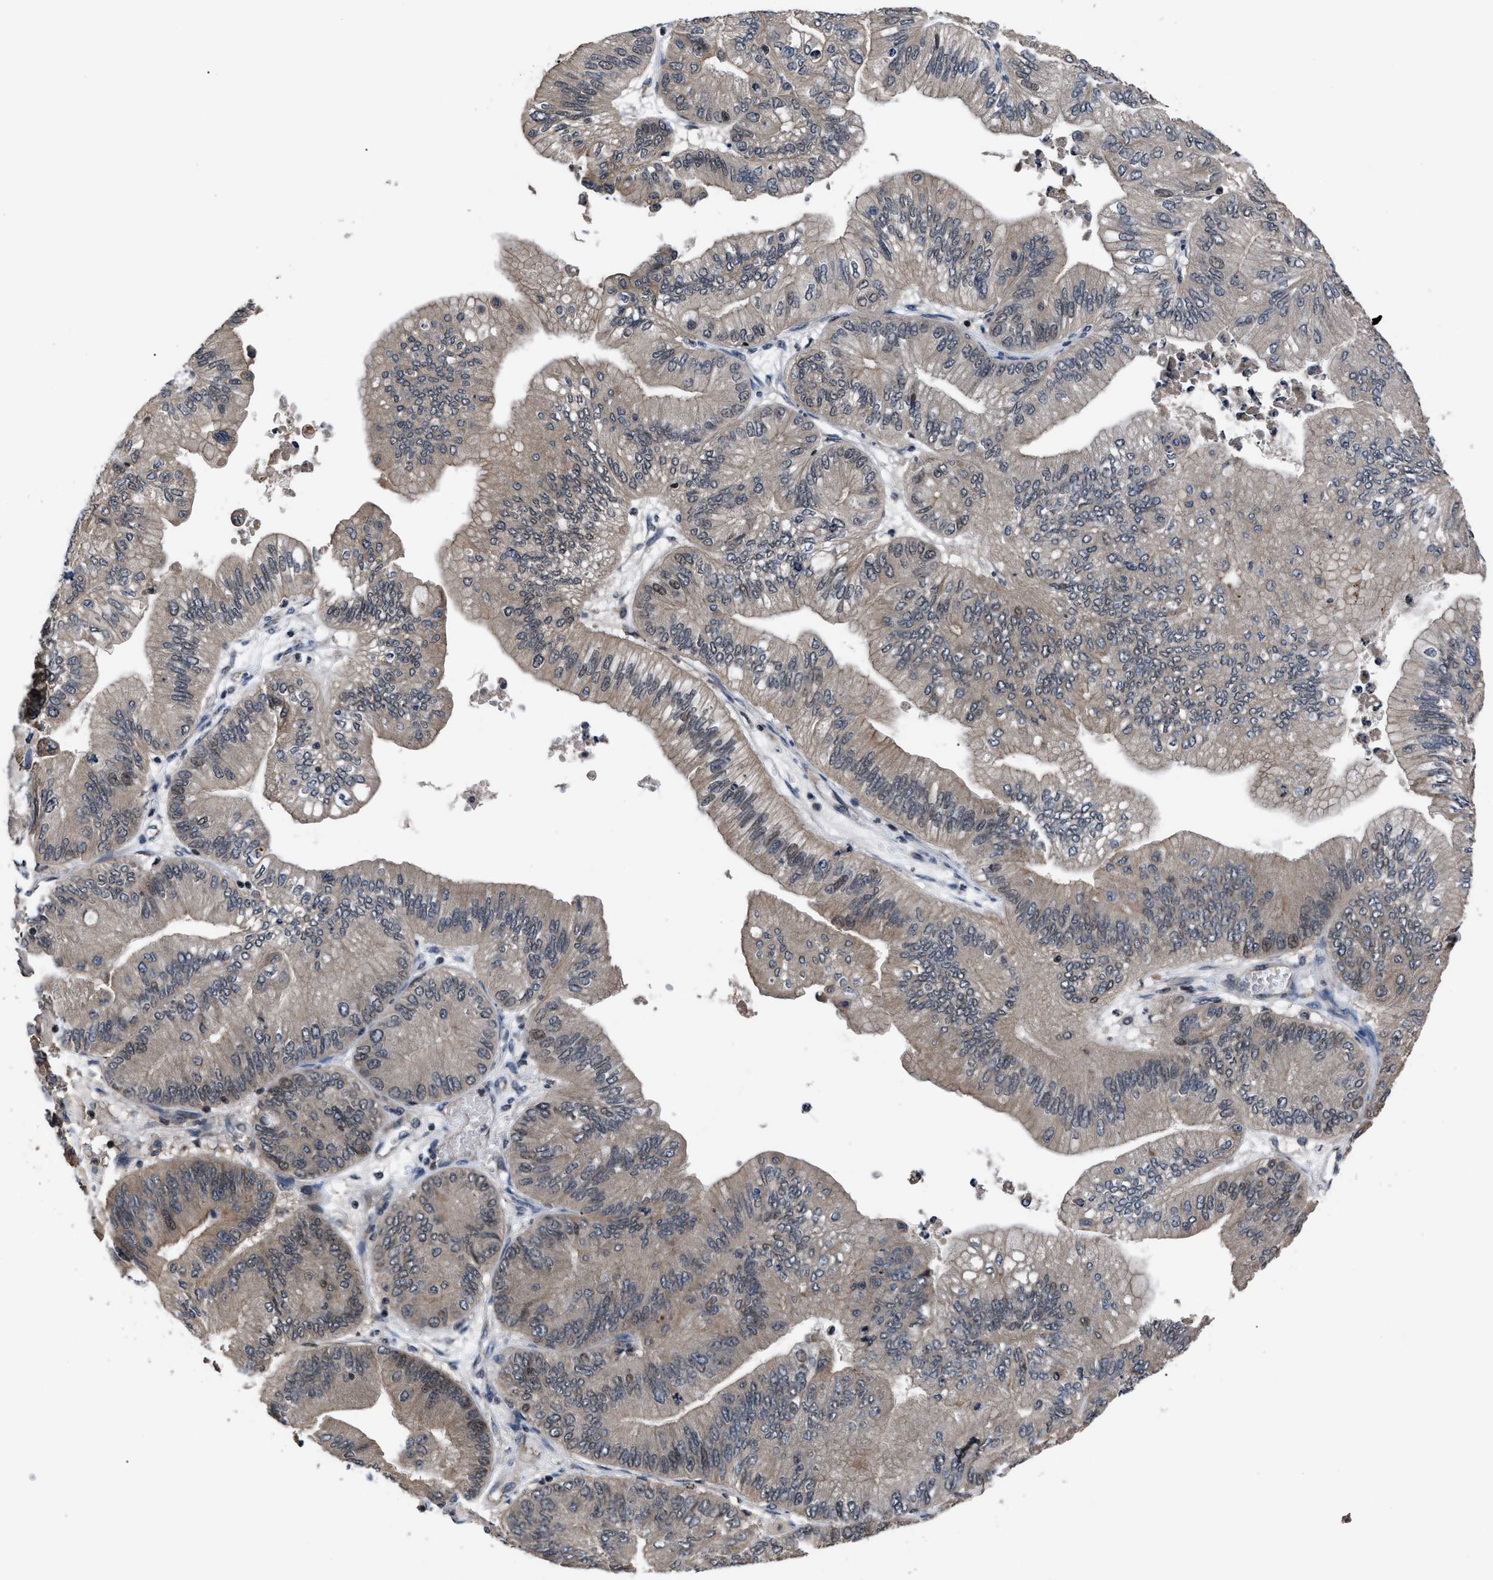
{"staining": {"intensity": "weak", "quantity": "<25%", "location": "nuclear"}, "tissue": "ovarian cancer", "cell_type": "Tumor cells", "image_type": "cancer", "snomed": [{"axis": "morphology", "description": "Cystadenocarcinoma, mucinous, NOS"}, {"axis": "topography", "description": "Ovary"}], "caption": "Tumor cells show no significant protein staining in ovarian mucinous cystadenocarcinoma.", "gene": "DNAJC14", "patient": {"sex": "female", "age": 61}}